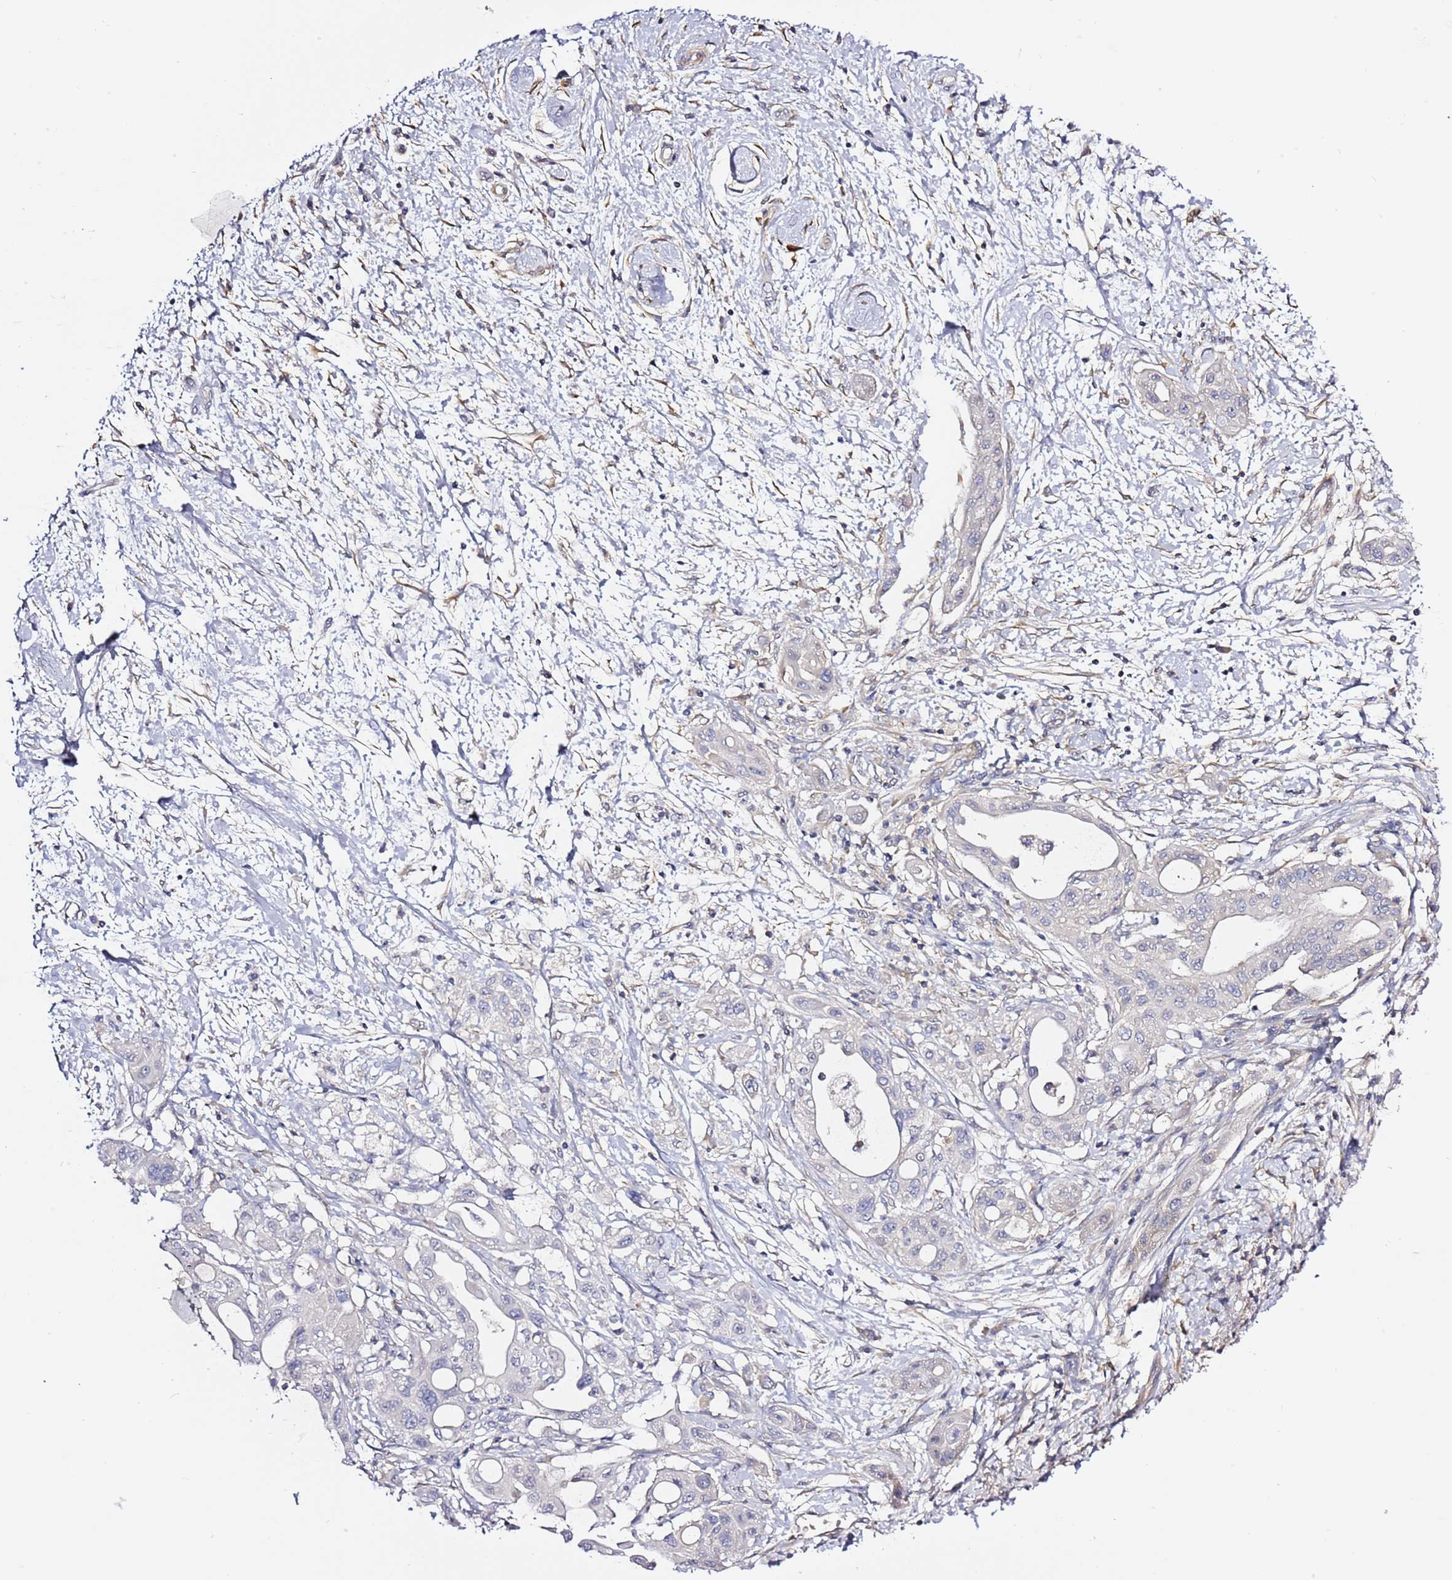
{"staining": {"intensity": "negative", "quantity": "none", "location": "none"}, "tissue": "pancreatic cancer", "cell_type": "Tumor cells", "image_type": "cancer", "snomed": [{"axis": "morphology", "description": "Adenocarcinoma, NOS"}, {"axis": "topography", "description": "Pancreas"}], "caption": "High power microscopy image of an IHC image of pancreatic cancer (adenocarcinoma), revealing no significant staining in tumor cells.", "gene": "RFK", "patient": {"sex": "male", "age": 68}}